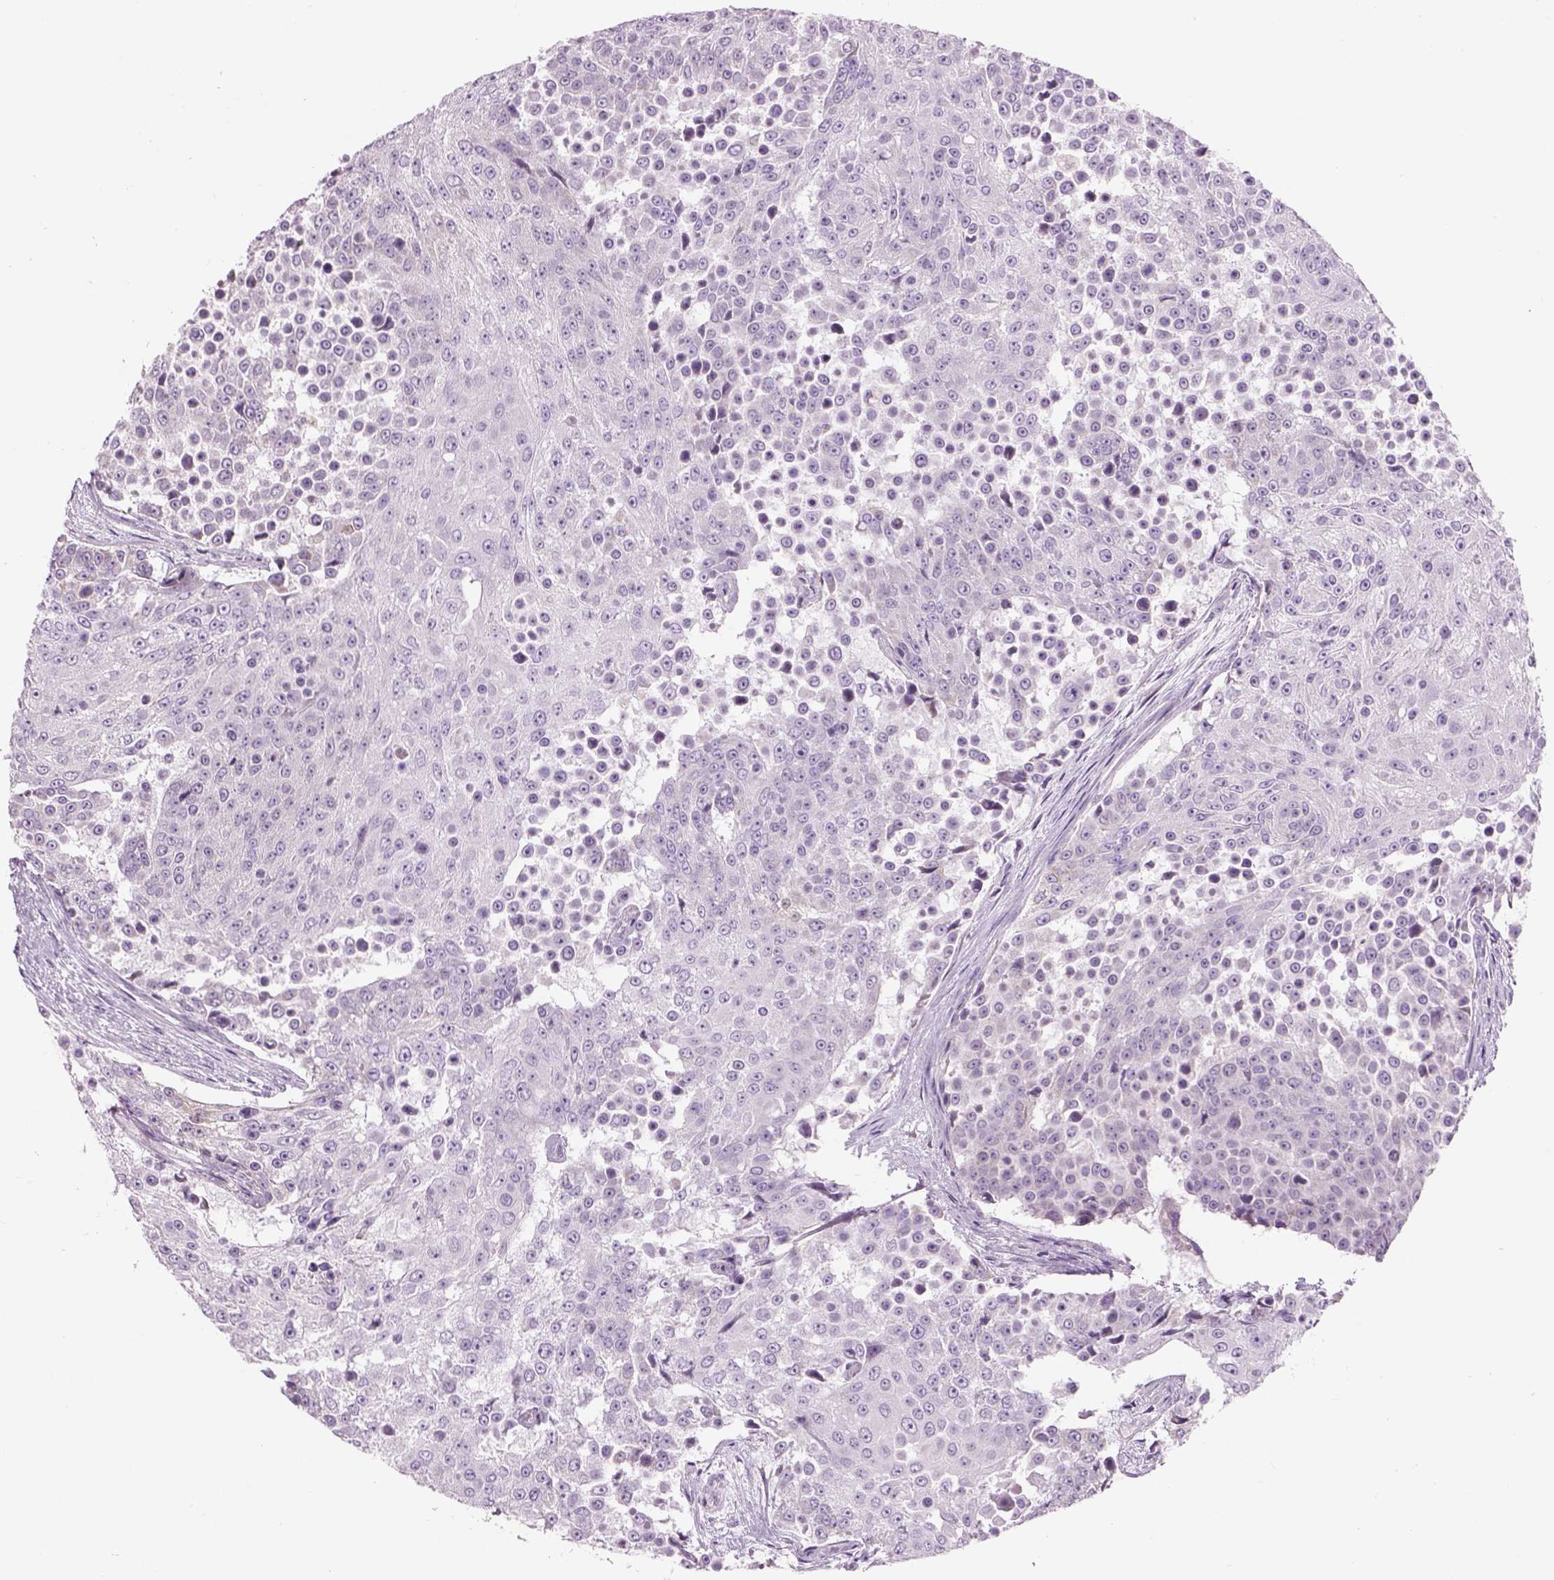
{"staining": {"intensity": "negative", "quantity": "none", "location": "none"}, "tissue": "urothelial cancer", "cell_type": "Tumor cells", "image_type": "cancer", "snomed": [{"axis": "morphology", "description": "Urothelial carcinoma, High grade"}, {"axis": "topography", "description": "Urinary bladder"}], "caption": "There is no significant staining in tumor cells of urothelial cancer.", "gene": "IFT52", "patient": {"sex": "female", "age": 63}}